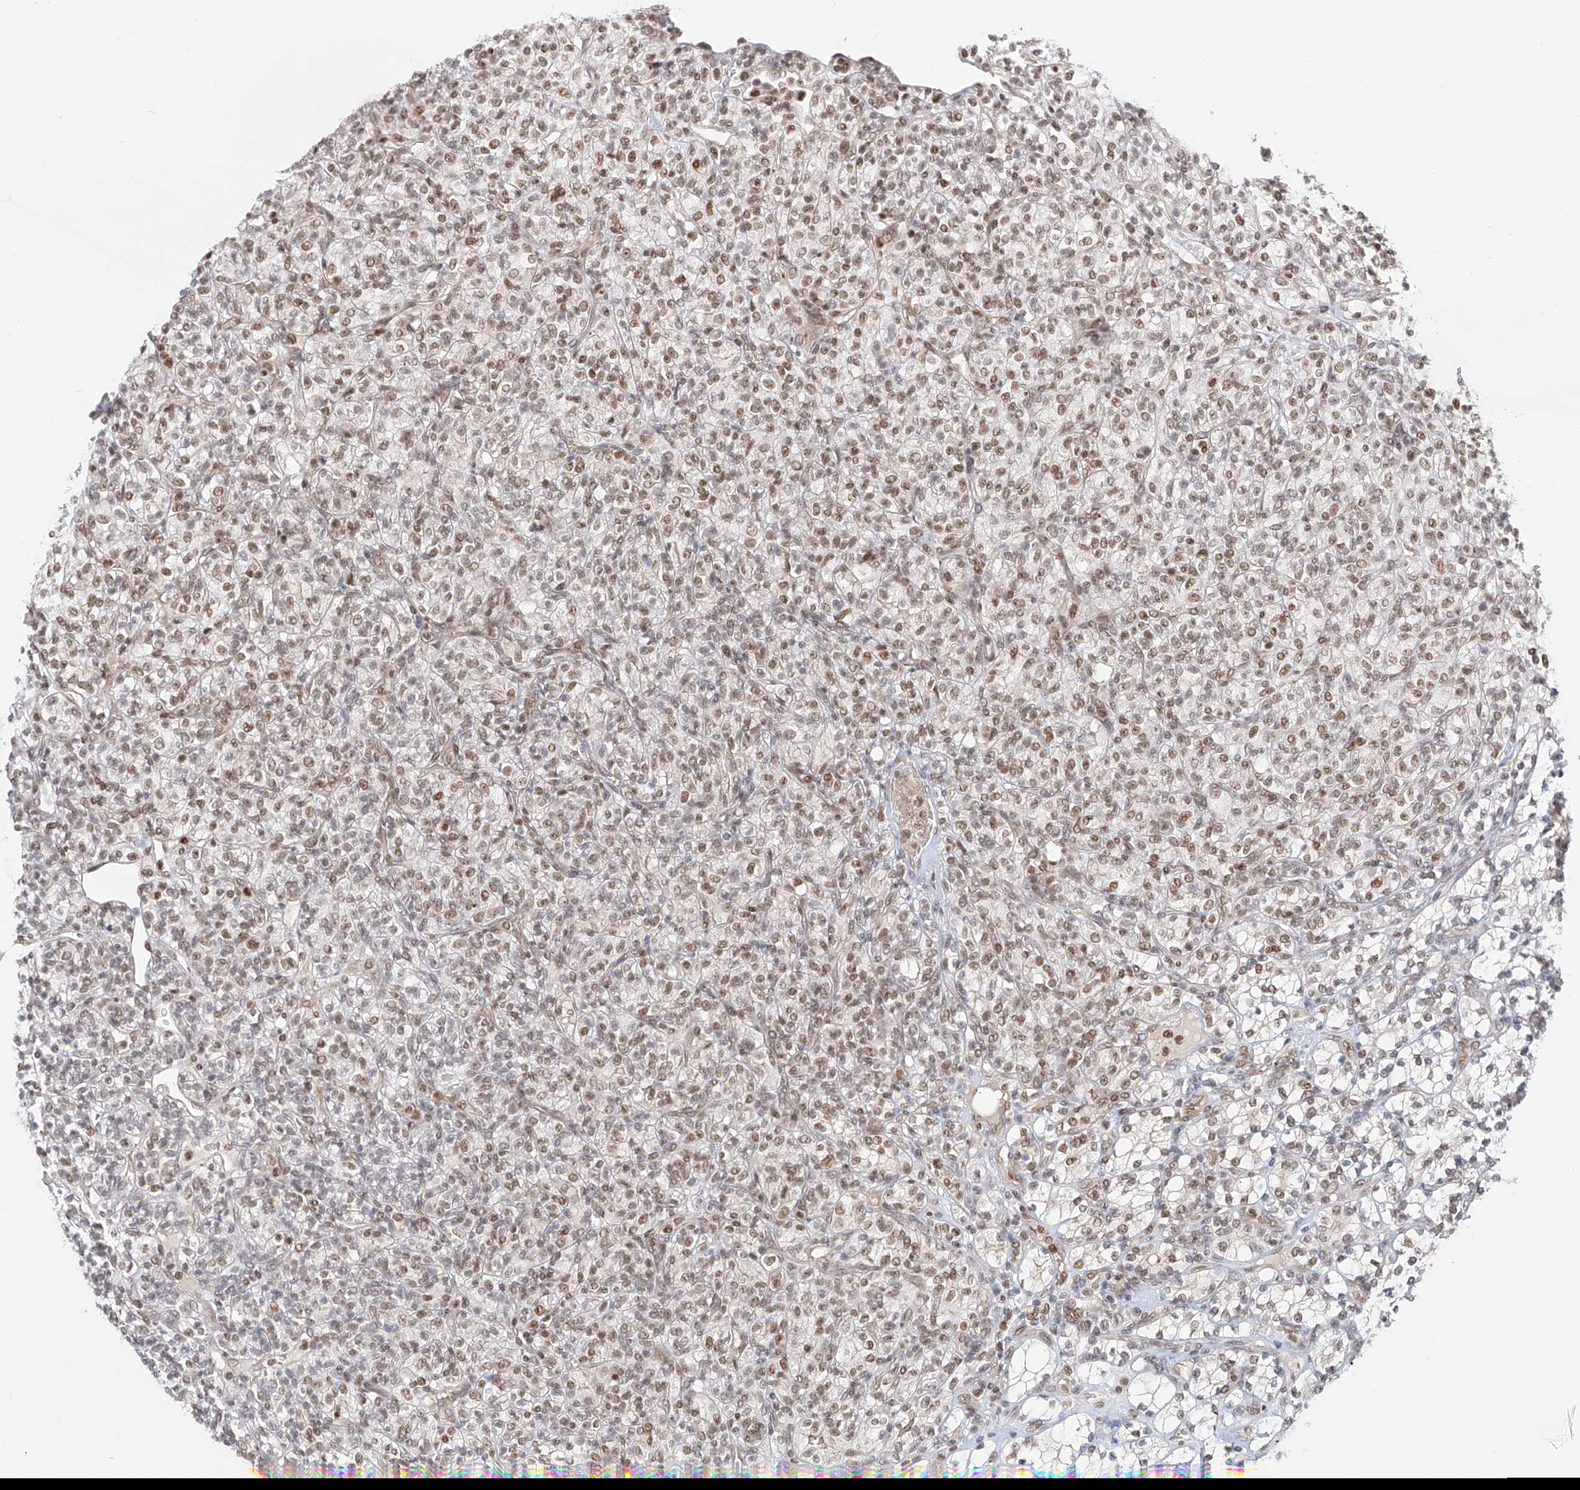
{"staining": {"intensity": "moderate", "quantity": "25%-75%", "location": "nuclear"}, "tissue": "renal cancer", "cell_type": "Tumor cells", "image_type": "cancer", "snomed": [{"axis": "morphology", "description": "Adenocarcinoma, NOS"}, {"axis": "topography", "description": "Kidney"}], "caption": "IHC image of neoplastic tissue: renal adenocarcinoma stained using immunohistochemistry (IHC) displays medium levels of moderate protein expression localized specifically in the nuclear of tumor cells, appearing as a nuclear brown color.", "gene": "POGK", "patient": {"sex": "male", "age": 77}}